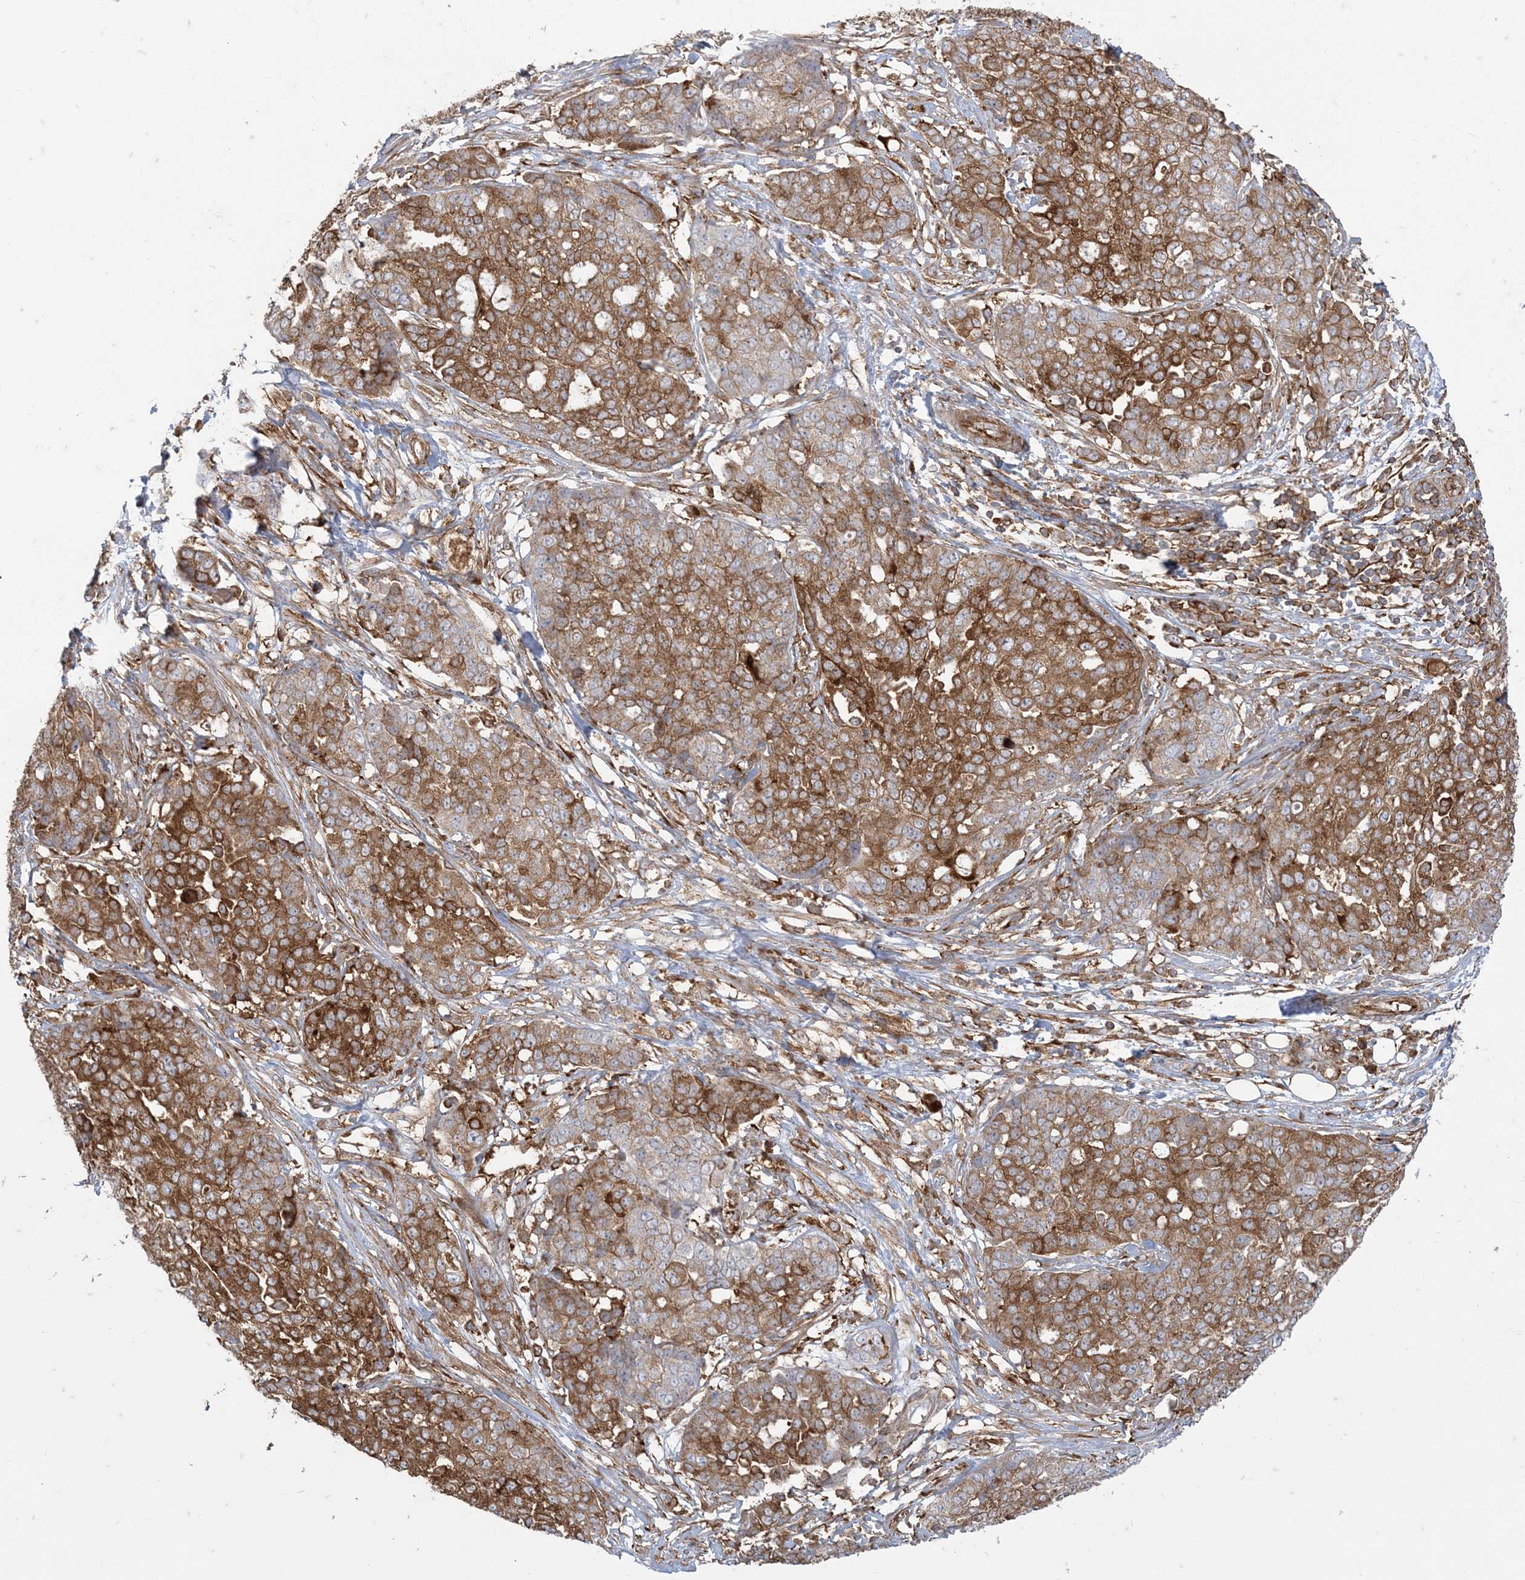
{"staining": {"intensity": "moderate", "quantity": ">75%", "location": "cytoplasmic/membranous"}, "tissue": "ovarian cancer", "cell_type": "Tumor cells", "image_type": "cancer", "snomed": [{"axis": "morphology", "description": "Cystadenocarcinoma, serous, NOS"}, {"axis": "topography", "description": "Soft tissue"}, {"axis": "topography", "description": "Ovary"}], "caption": "Human ovarian cancer (serous cystadenocarcinoma) stained for a protein (brown) reveals moderate cytoplasmic/membranous positive expression in about >75% of tumor cells.", "gene": "DERL3", "patient": {"sex": "female", "age": 57}}